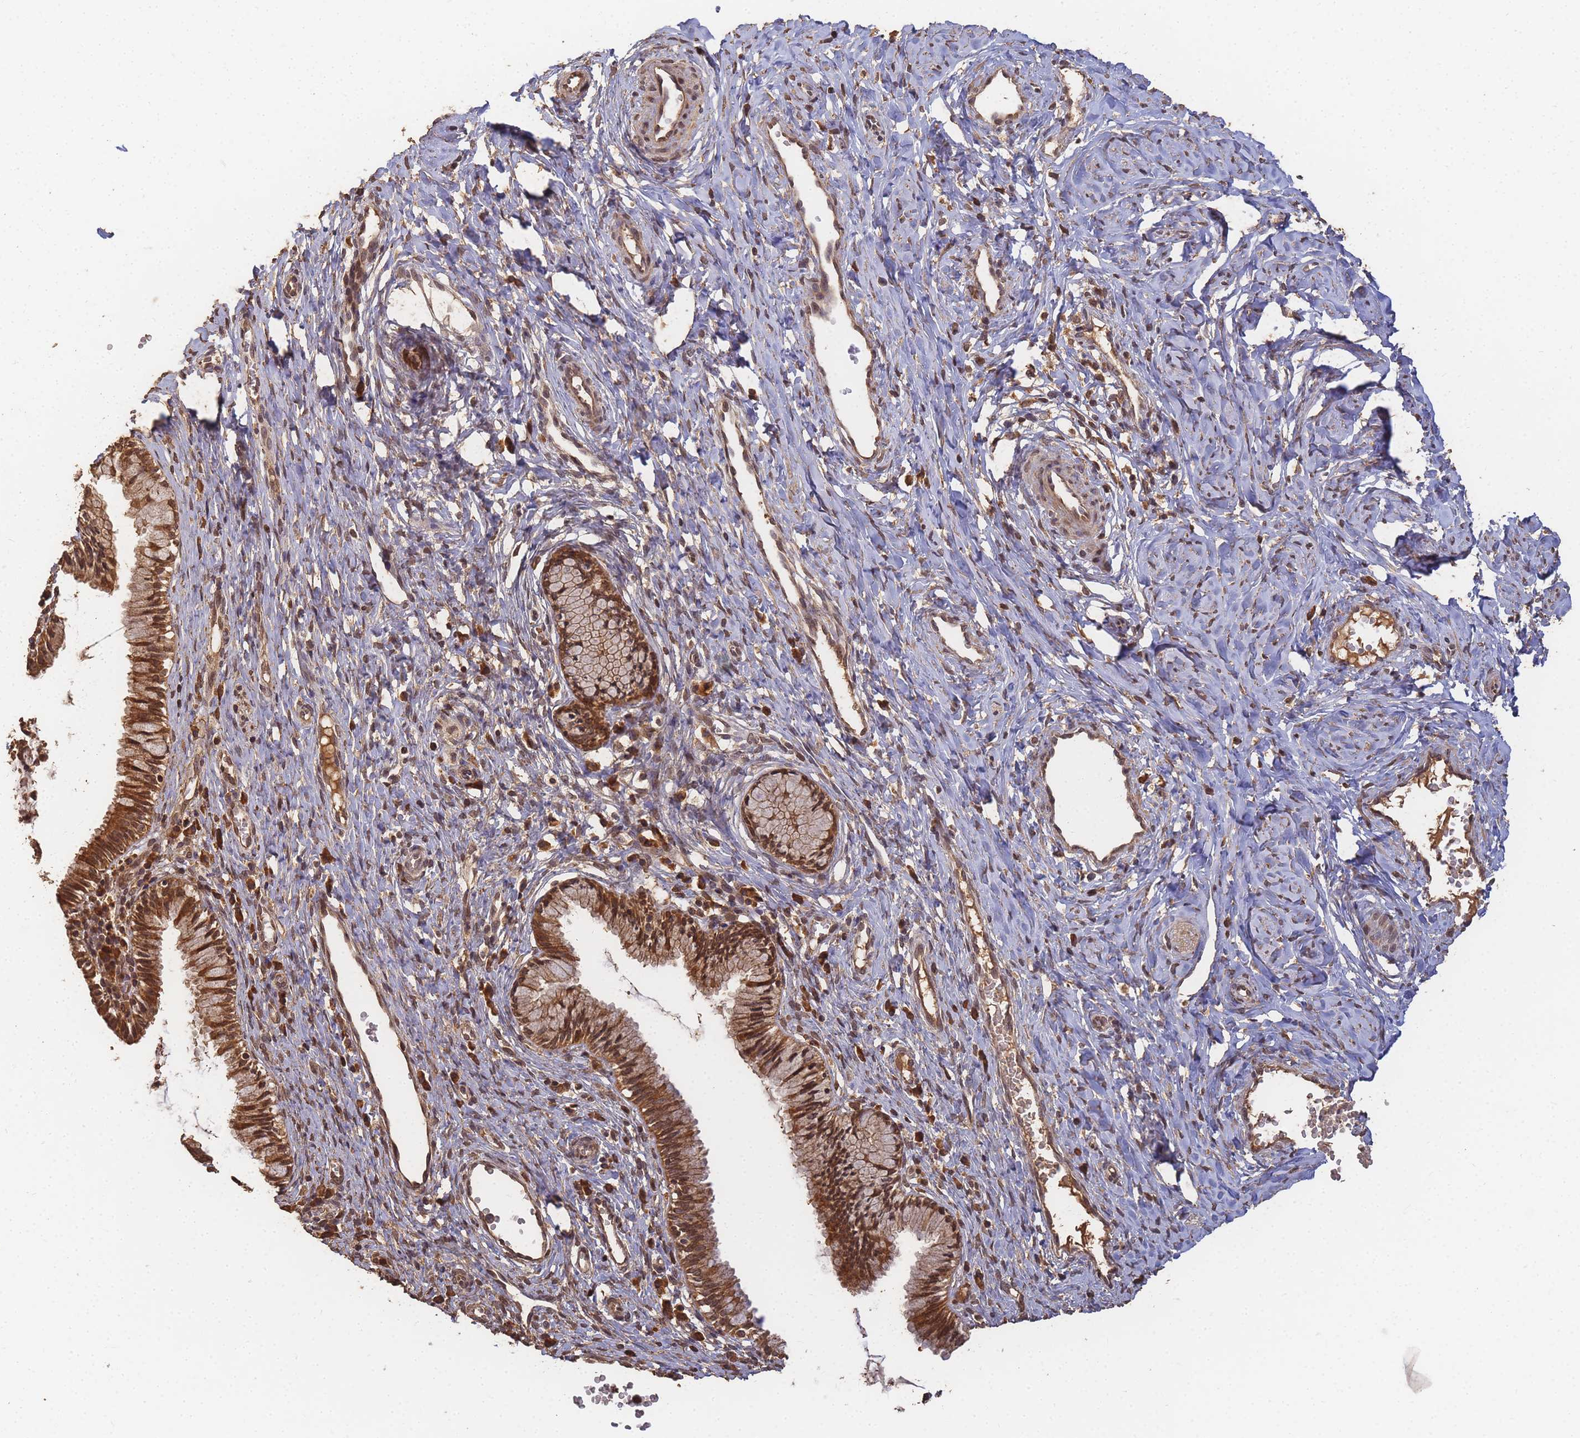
{"staining": {"intensity": "strong", "quantity": ">75%", "location": "cytoplasmic/membranous,nuclear"}, "tissue": "cervix", "cell_type": "Glandular cells", "image_type": "normal", "snomed": [{"axis": "morphology", "description": "Normal tissue, NOS"}, {"axis": "topography", "description": "Cervix"}], "caption": "Immunohistochemistry (IHC) histopathology image of benign cervix stained for a protein (brown), which demonstrates high levels of strong cytoplasmic/membranous,nuclear staining in about >75% of glandular cells.", "gene": "ALKBH1", "patient": {"sex": "female", "age": 27}}